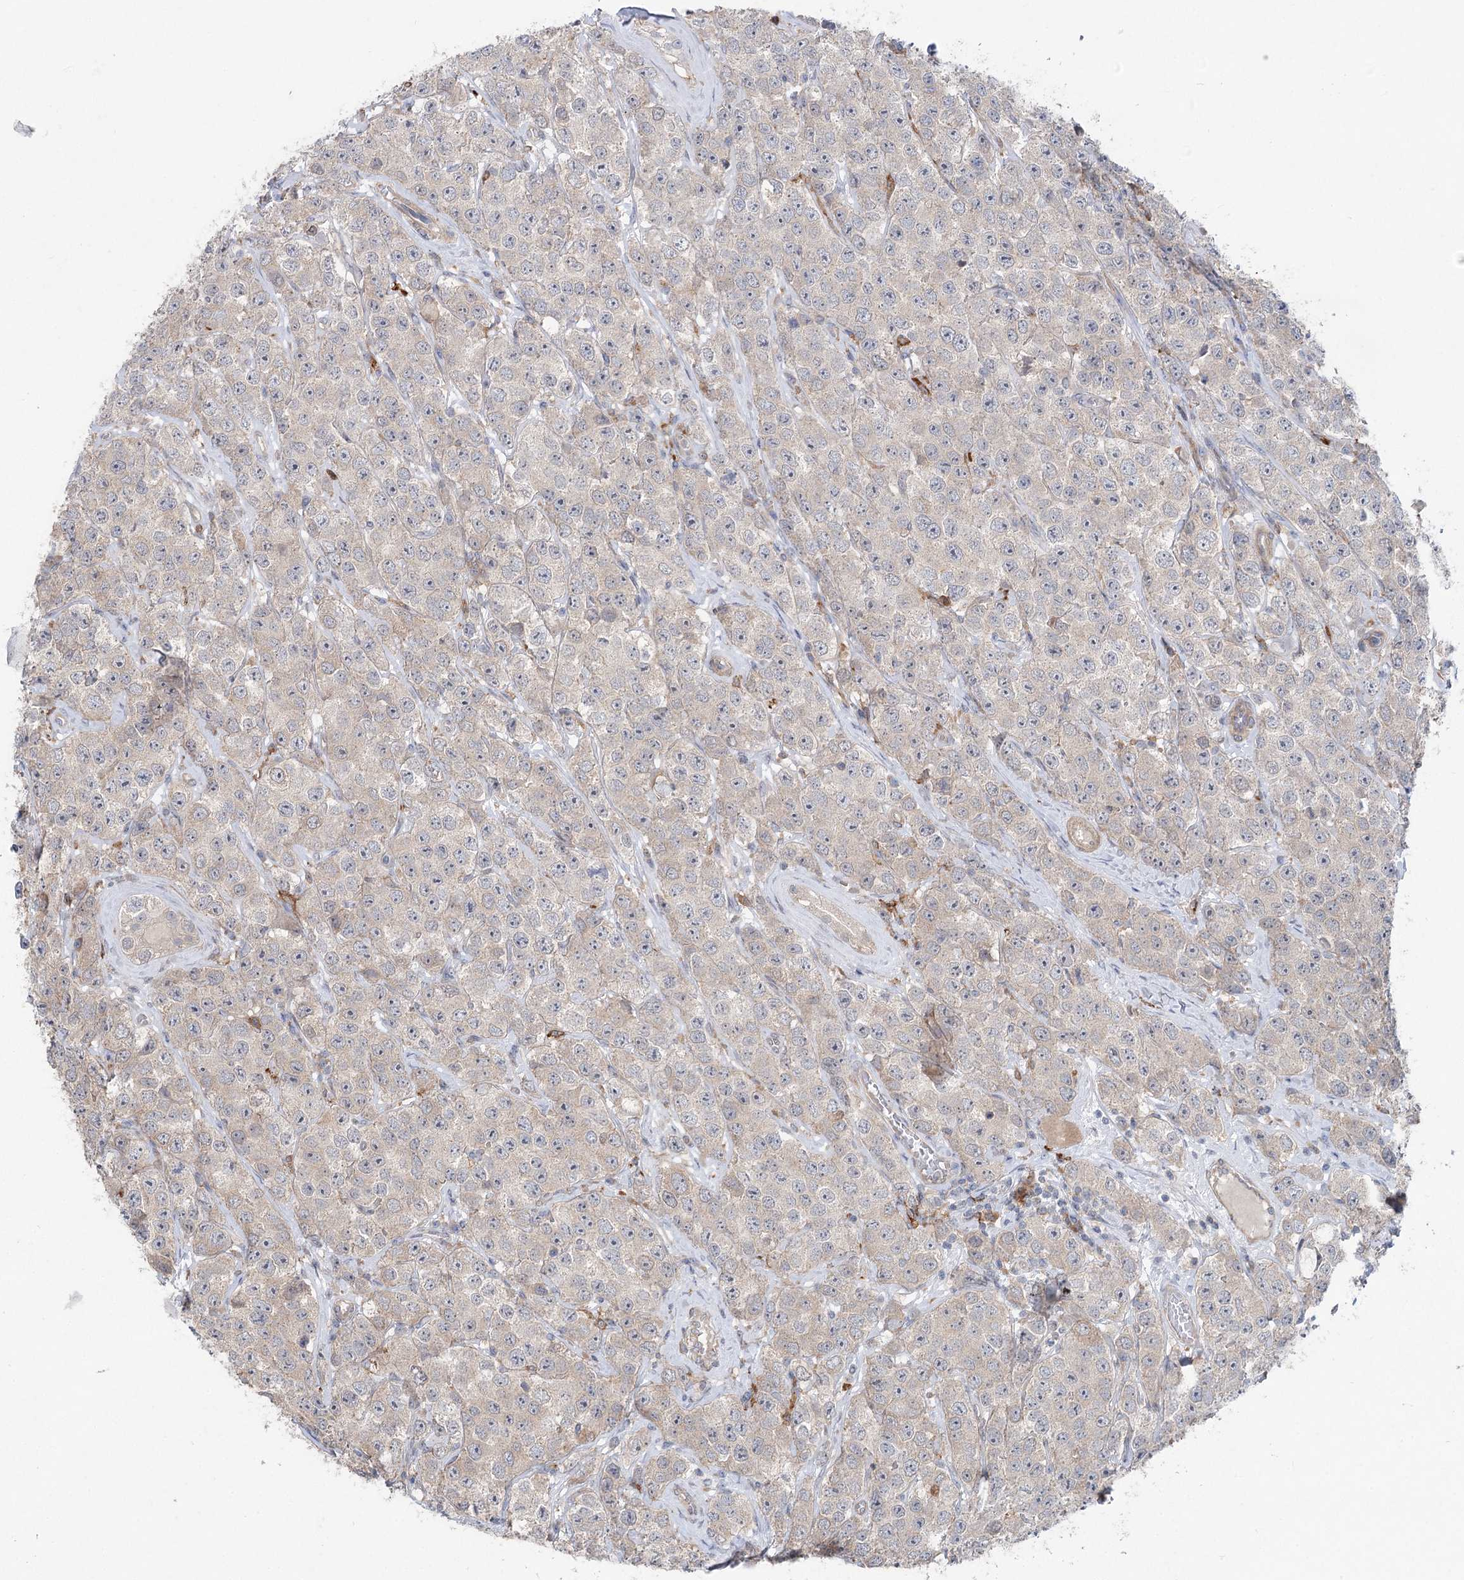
{"staining": {"intensity": "negative", "quantity": "none", "location": "none"}, "tissue": "testis cancer", "cell_type": "Tumor cells", "image_type": "cancer", "snomed": [{"axis": "morphology", "description": "Seminoma, NOS"}, {"axis": "topography", "description": "Testis"}], "caption": "A histopathology image of testis cancer (seminoma) stained for a protein demonstrates no brown staining in tumor cells. Brightfield microscopy of IHC stained with DAB (3,3'-diaminobenzidine) (brown) and hematoxylin (blue), captured at high magnification.", "gene": "SCN11A", "patient": {"sex": "male", "age": 28}}